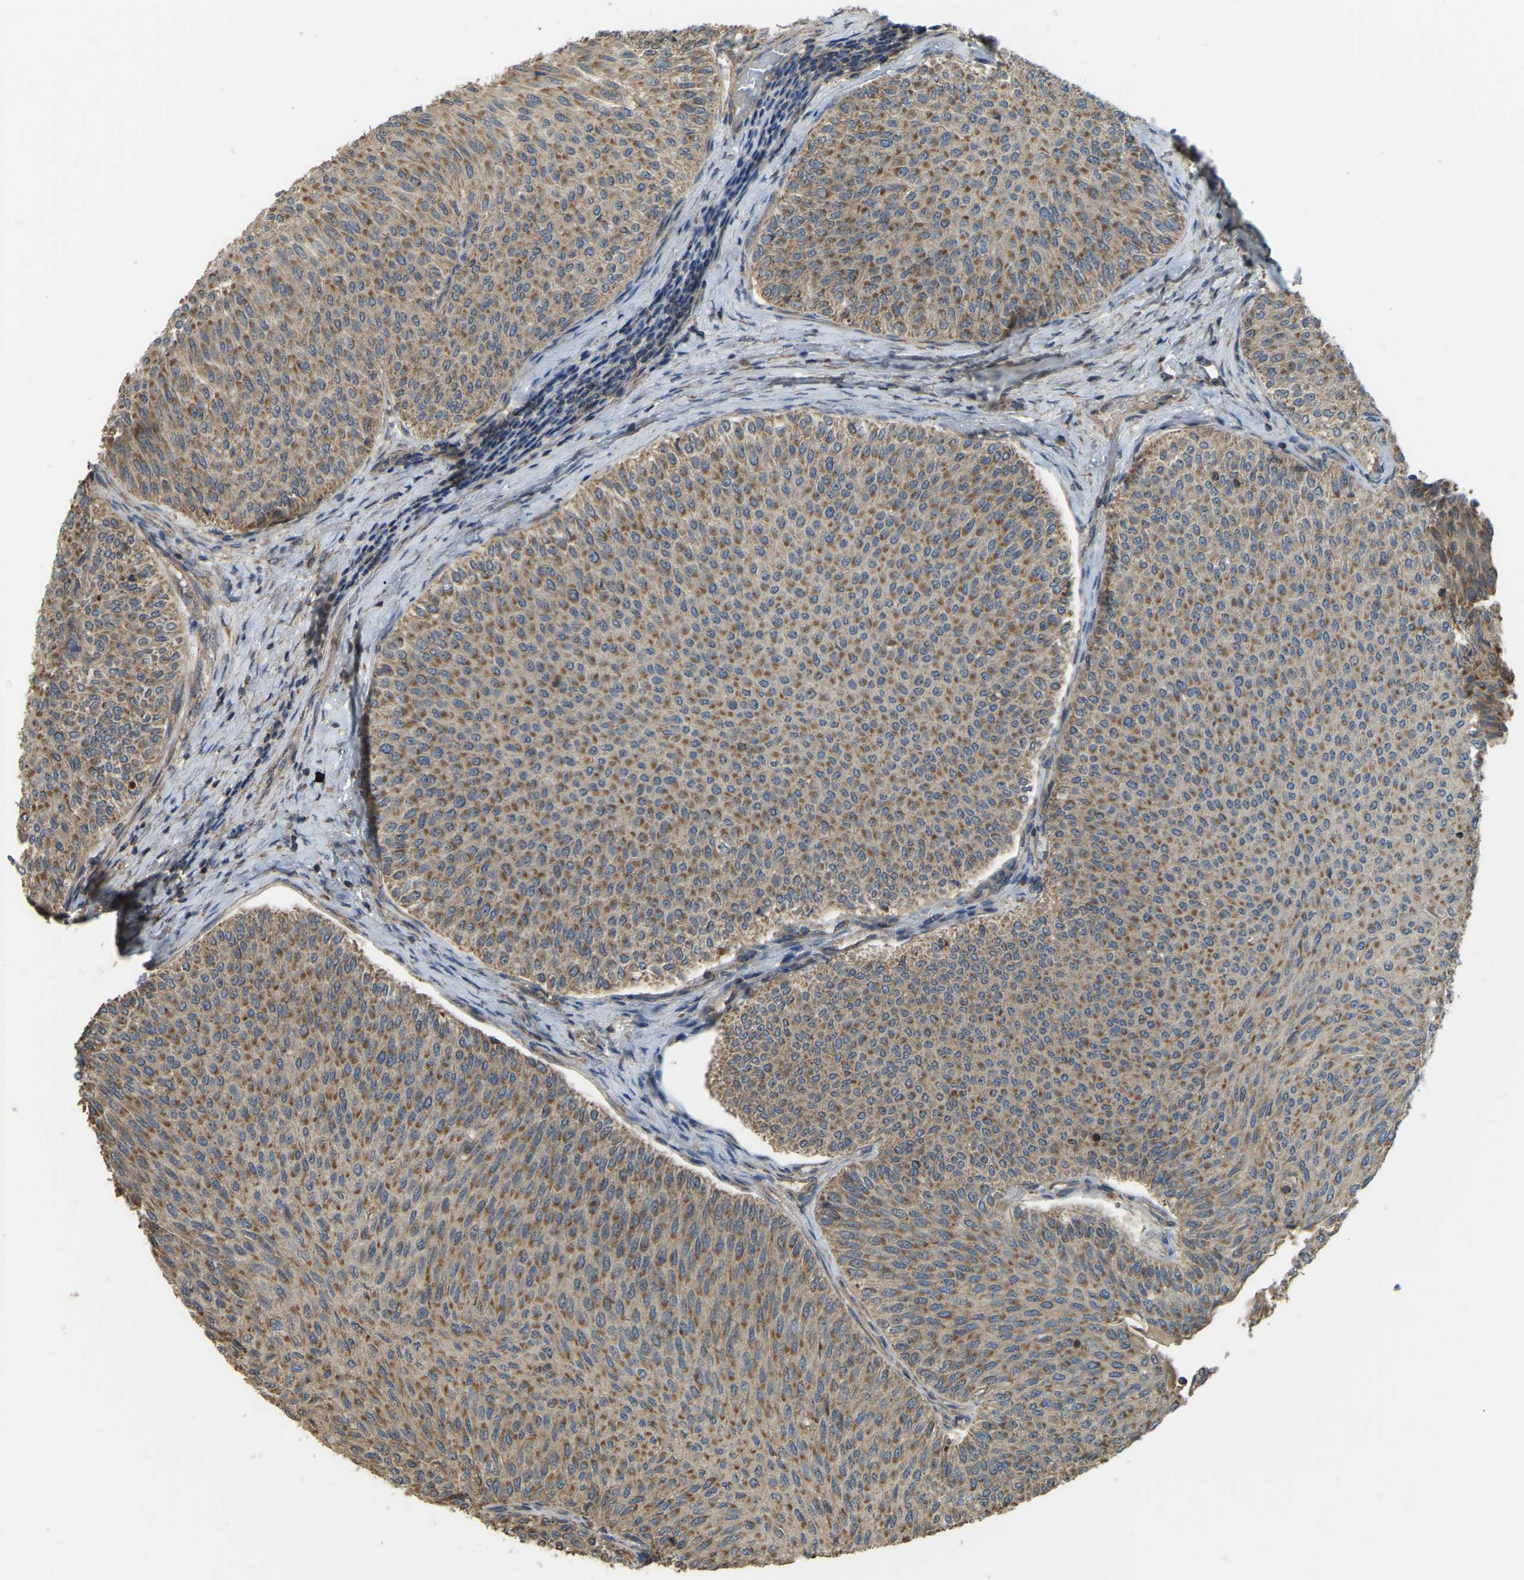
{"staining": {"intensity": "moderate", "quantity": ">75%", "location": "cytoplasmic/membranous"}, "tissue": "urothelial cancer", "cell_type": "Tumor cells", "image_type": "cancer", "snomed": [{"axis": "morphology", "description": "Urothelial carcinoma, Low grade"}, {"axis": "topography", "description": "Urinary bladder"}], "caption": "Immunohistochemical staining of human urothelial cancer shows medium levels of moderate cytoplasmic/membranous positivity in about >75% of tumor cells. The protein of interest is shown in brown color, while the nuclei are stained blue.", "gene": "GNG2", "patient": {"sex": "male", "age": 78}}